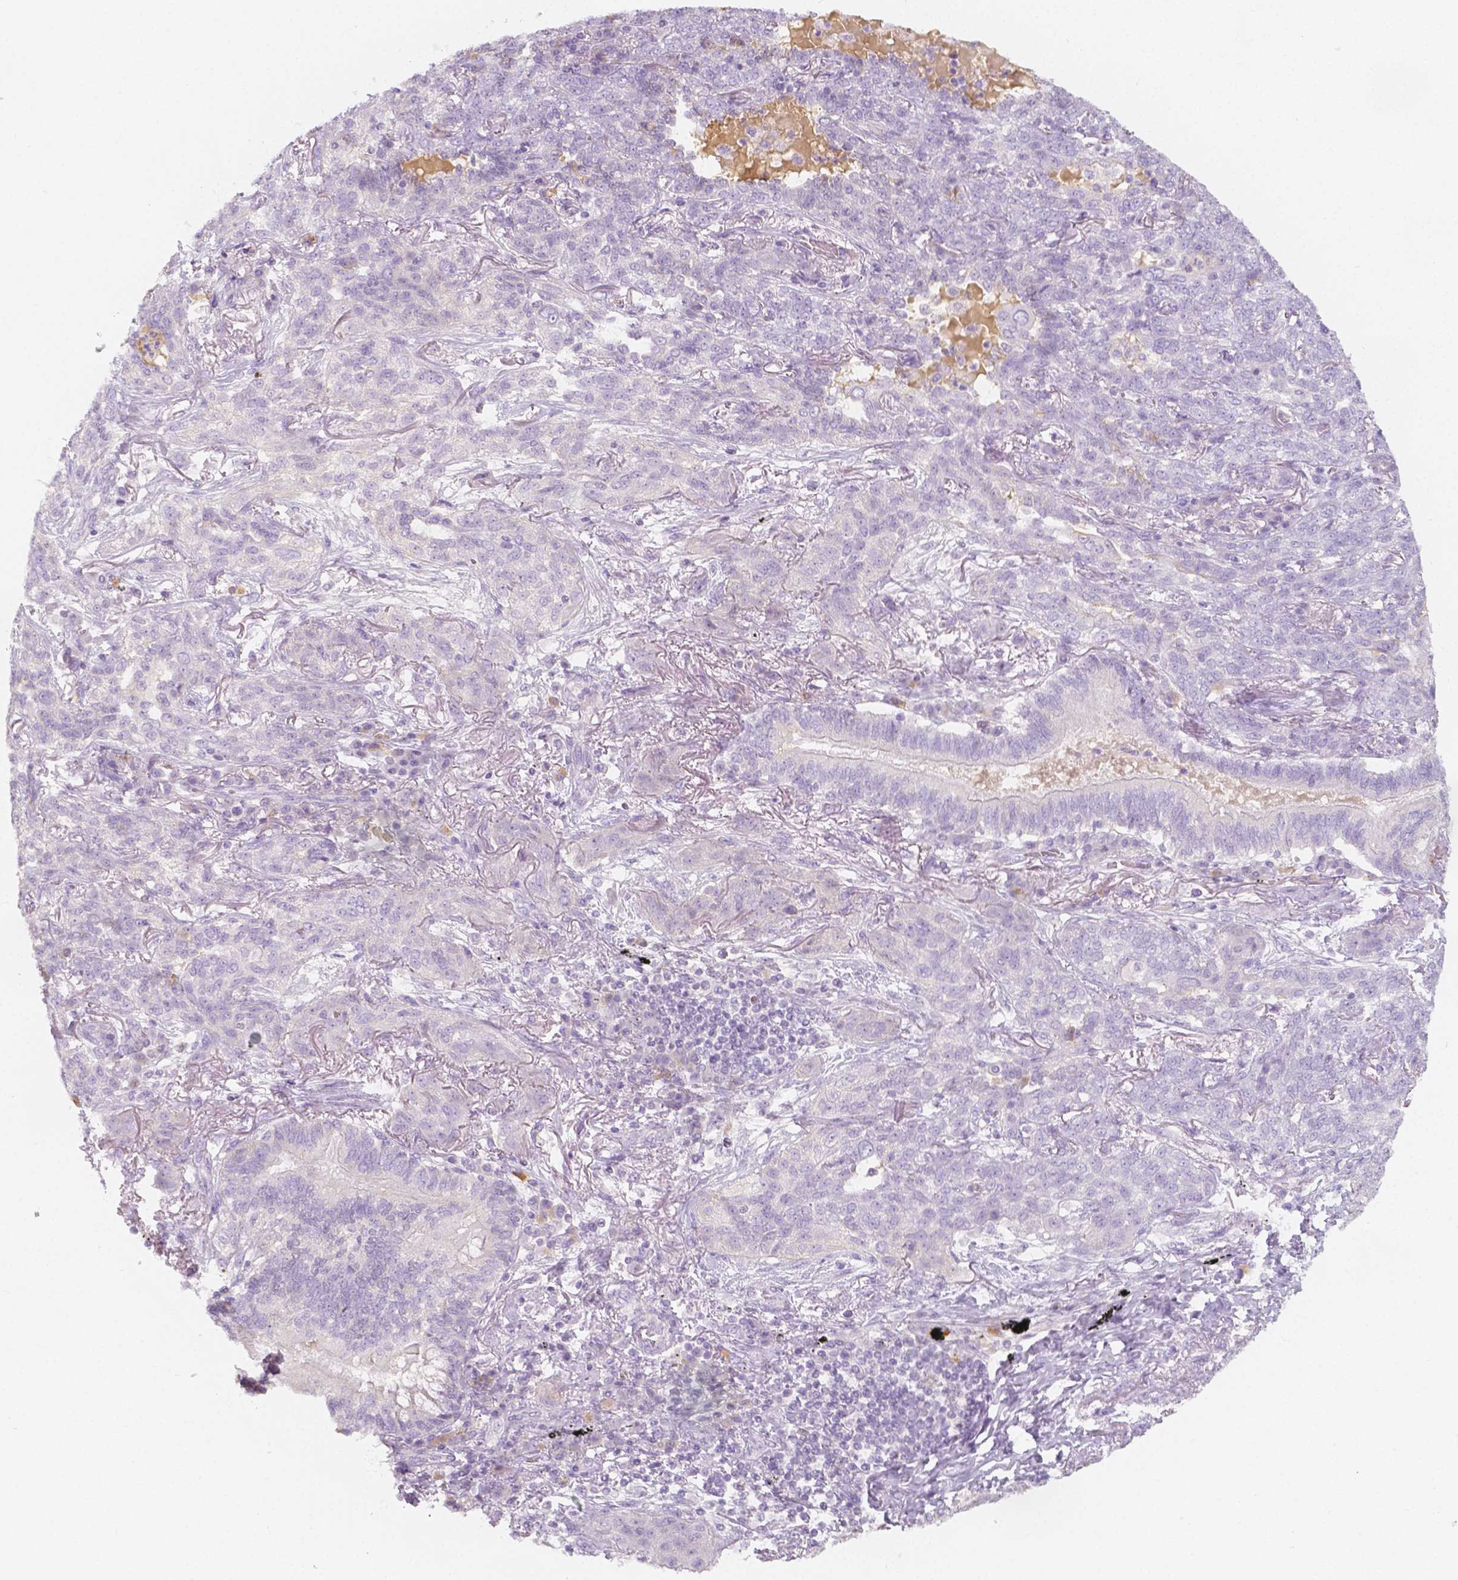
{"staining": {"intensity": "negative", "quantity": "none", "location": "none"}, "tissue": "lung cancer", "cell_type": "Tumor cells", "image_type": "cancer", "snomed": [{"axis": "morphology", "description": "Squamous cell carcinoma, NOS"}, {"axis": "topography", "description": "Lung"}], "caption": "High magnification brightfield microscopy of lung cancer stained with DAB (brown) and counterstained with hematoxylin (blue): tumor cells show no significant staining. (DAB (3,3'-diaminobenzidine) immunohistochemistry (IHC), high magnification).", "gene": "BATF", "patient": {"sex": "female", "age": 70}}